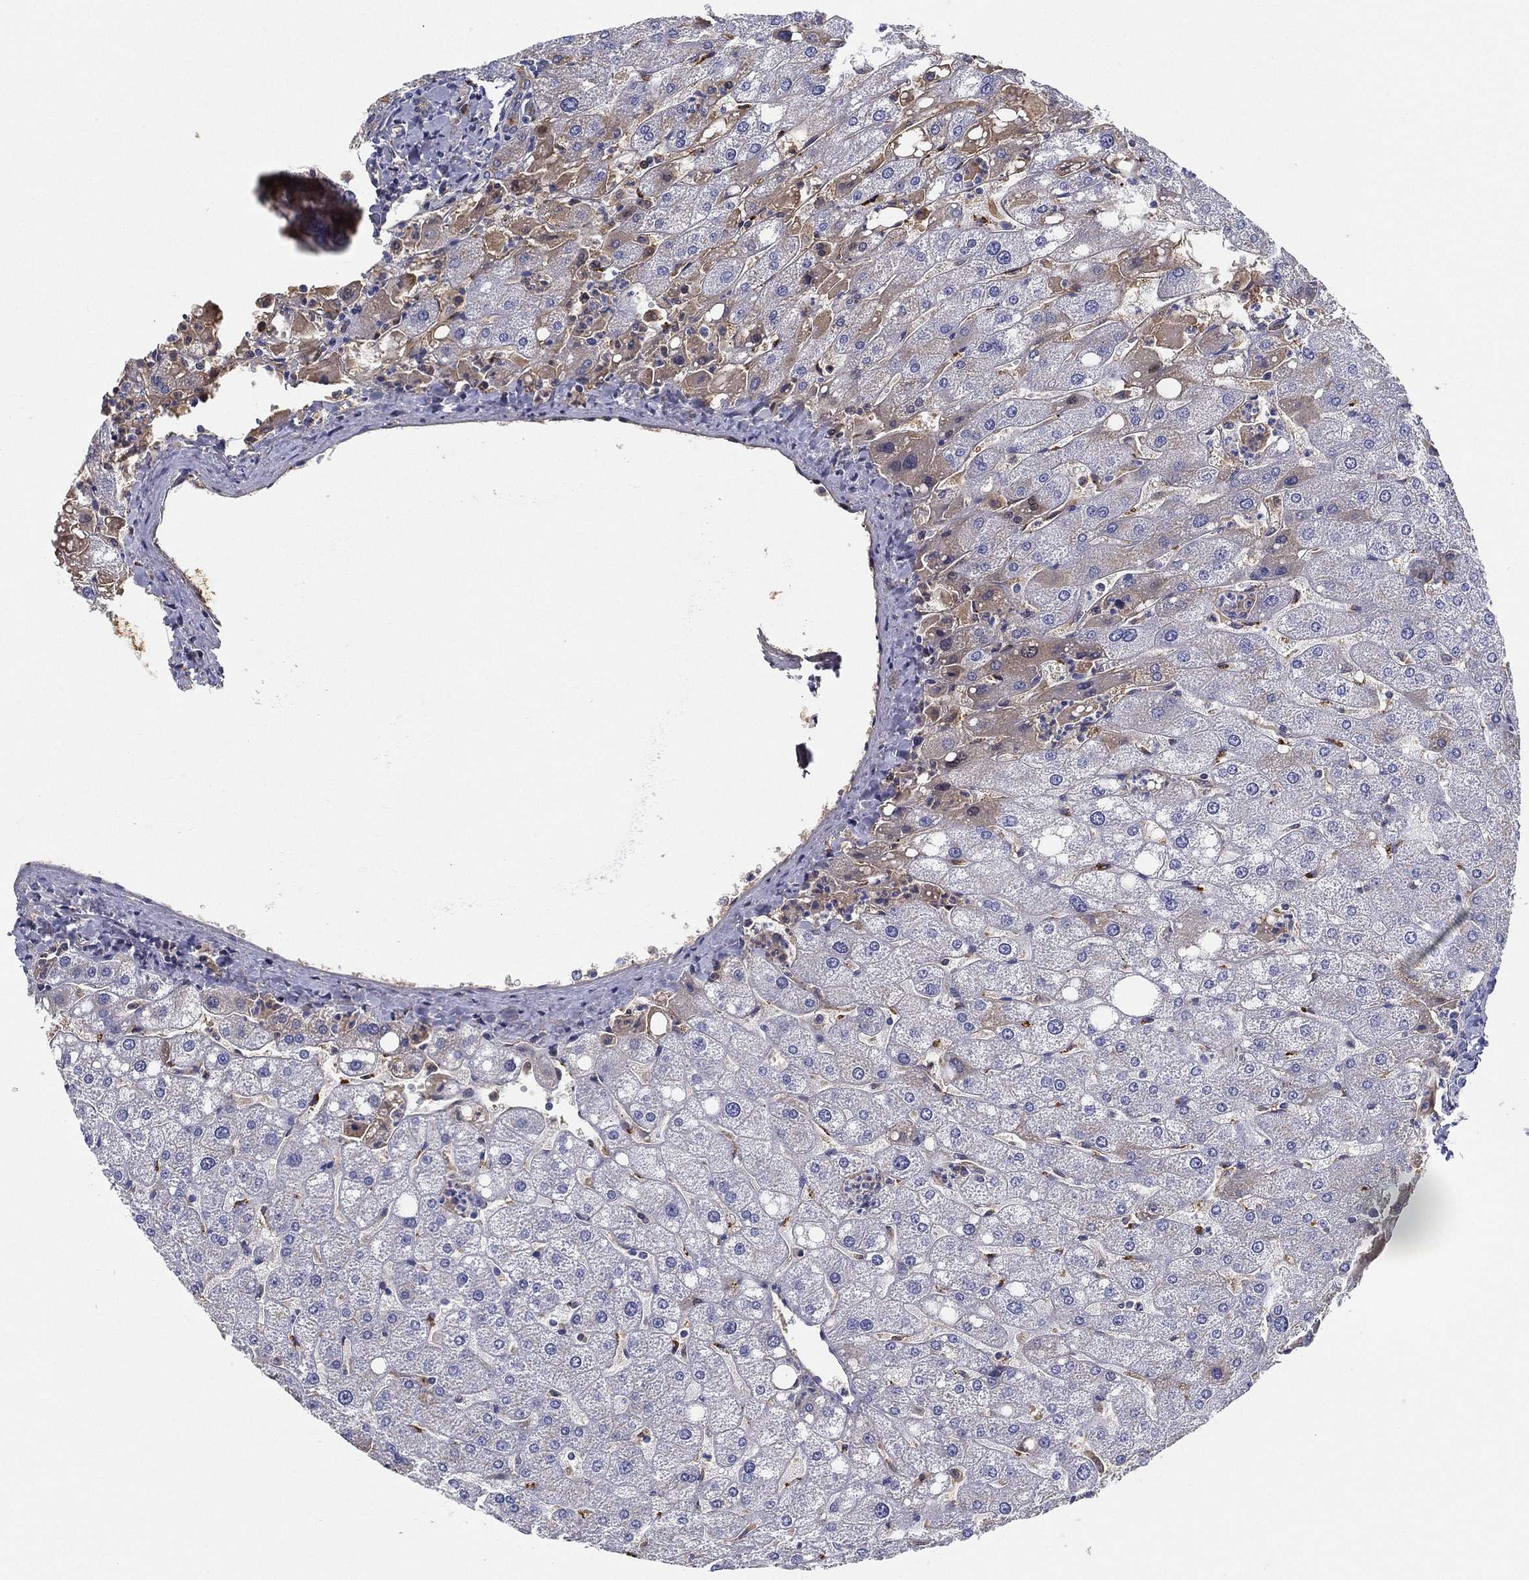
{"staining": {"intensity": "negative", "quantity": "none", "location": "none"}, "tissue": "liver", "cell_type": "Cholangiocytes", "image_type": "normal", "snomed": [{"axis": "morphology", "description": "Normal tissue, NOS"}, {"axis": "topography", "description": "Liver"}], "caption": "Cholangiocytes are negative for brown protein staining in benign liver. (Stains: DAB (3,3'-diaminobenzidine) IHC with hematoxylin counter stain, Microscopy: brightfield microscopy at high magnification).", "gene": "IFNB1", "patient": {"sex": "male", "age": 67}}